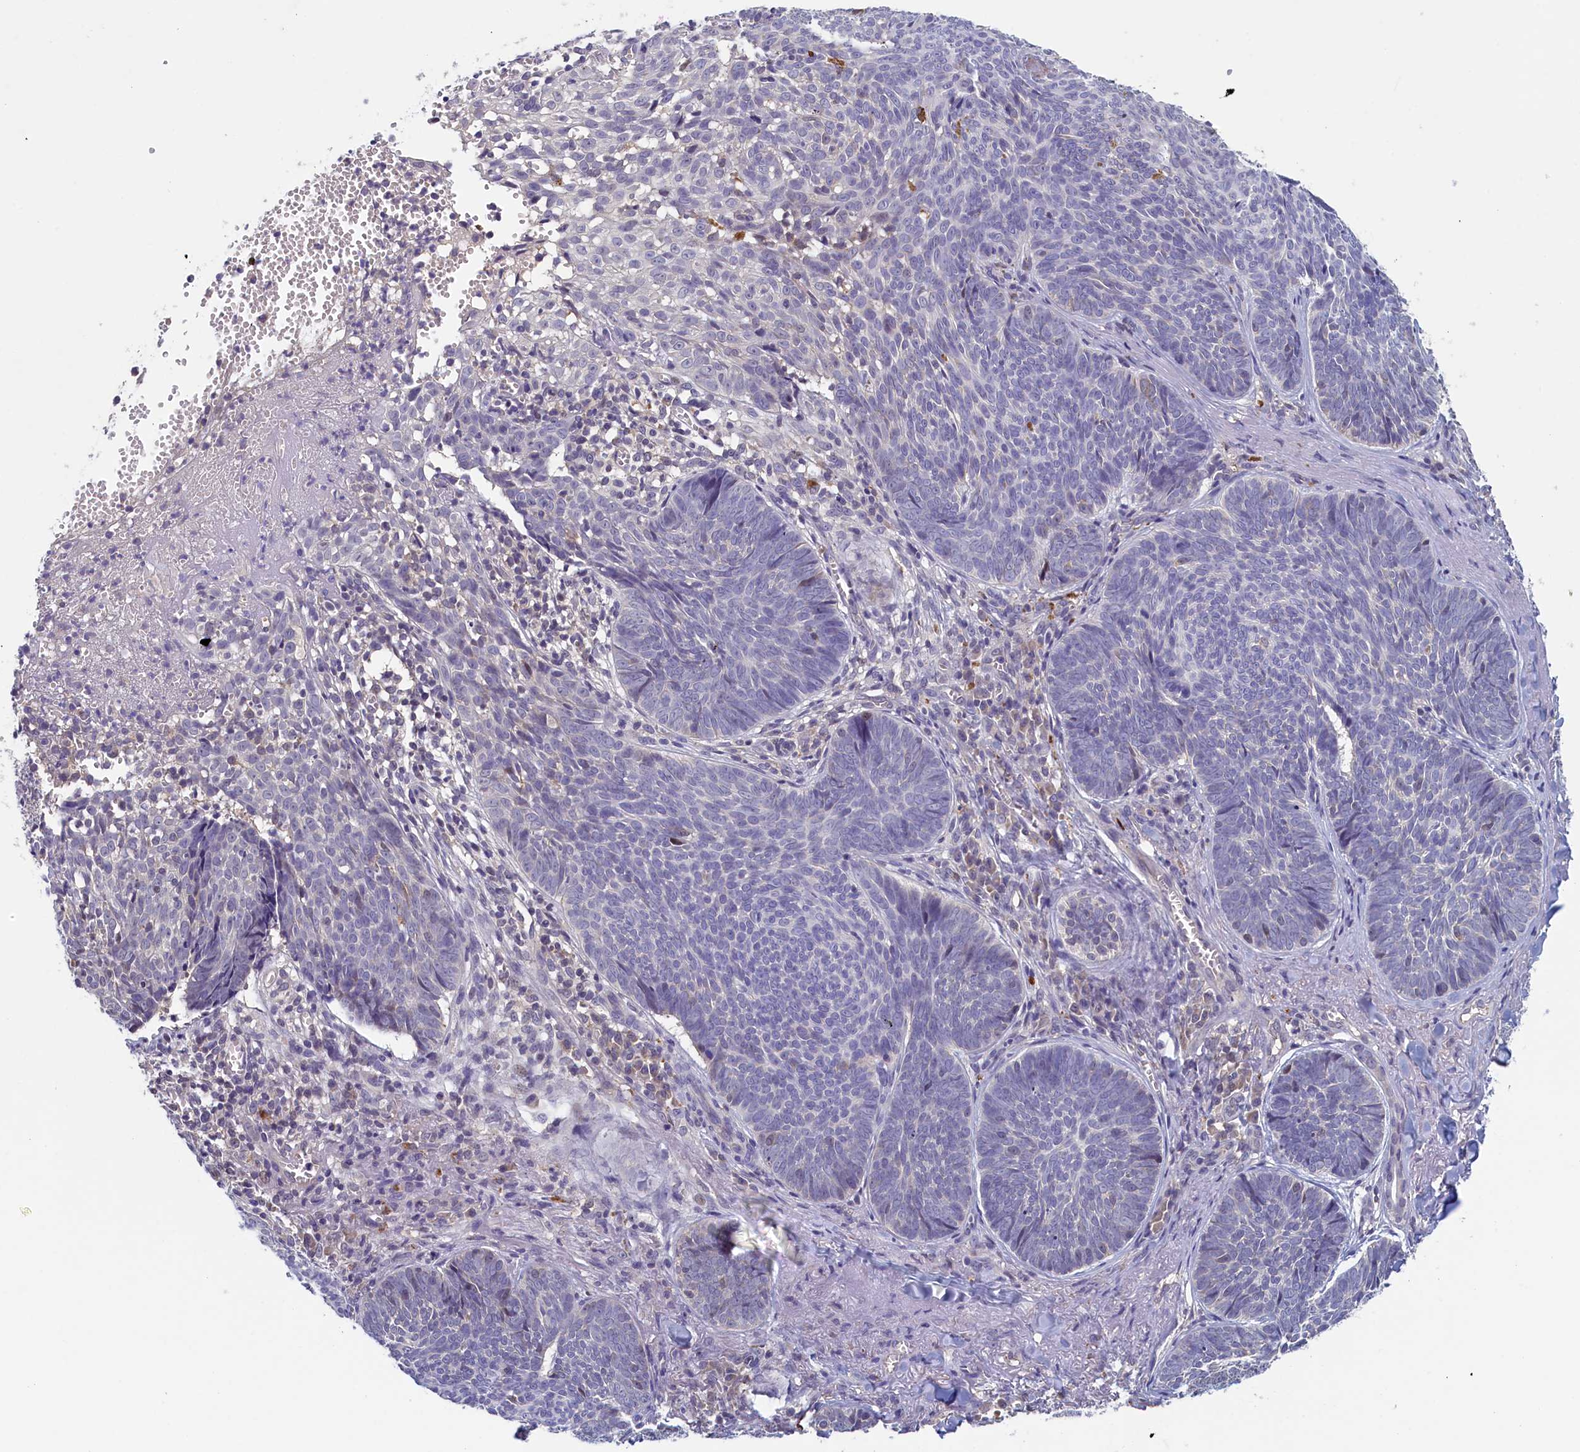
{"staining": {"intensity": "negative", "quantity": "none", "location": "none"}, "tissue": "skin cancer", "cell_type": "Tumor cells", "image_type": "cancer", "snomed": [{"axis": "morphology", "description": "Basal cell carcinoma"}, {"axis": "topography", "description": "Skin"}], "caption": "Immunohistochemistry photomicrograph of human skin cancer stained for a protein (brown), which reveals no expression in tumor cells.", "gene": "NUBP2", "patient": {"sex": "female", "age": 74}}